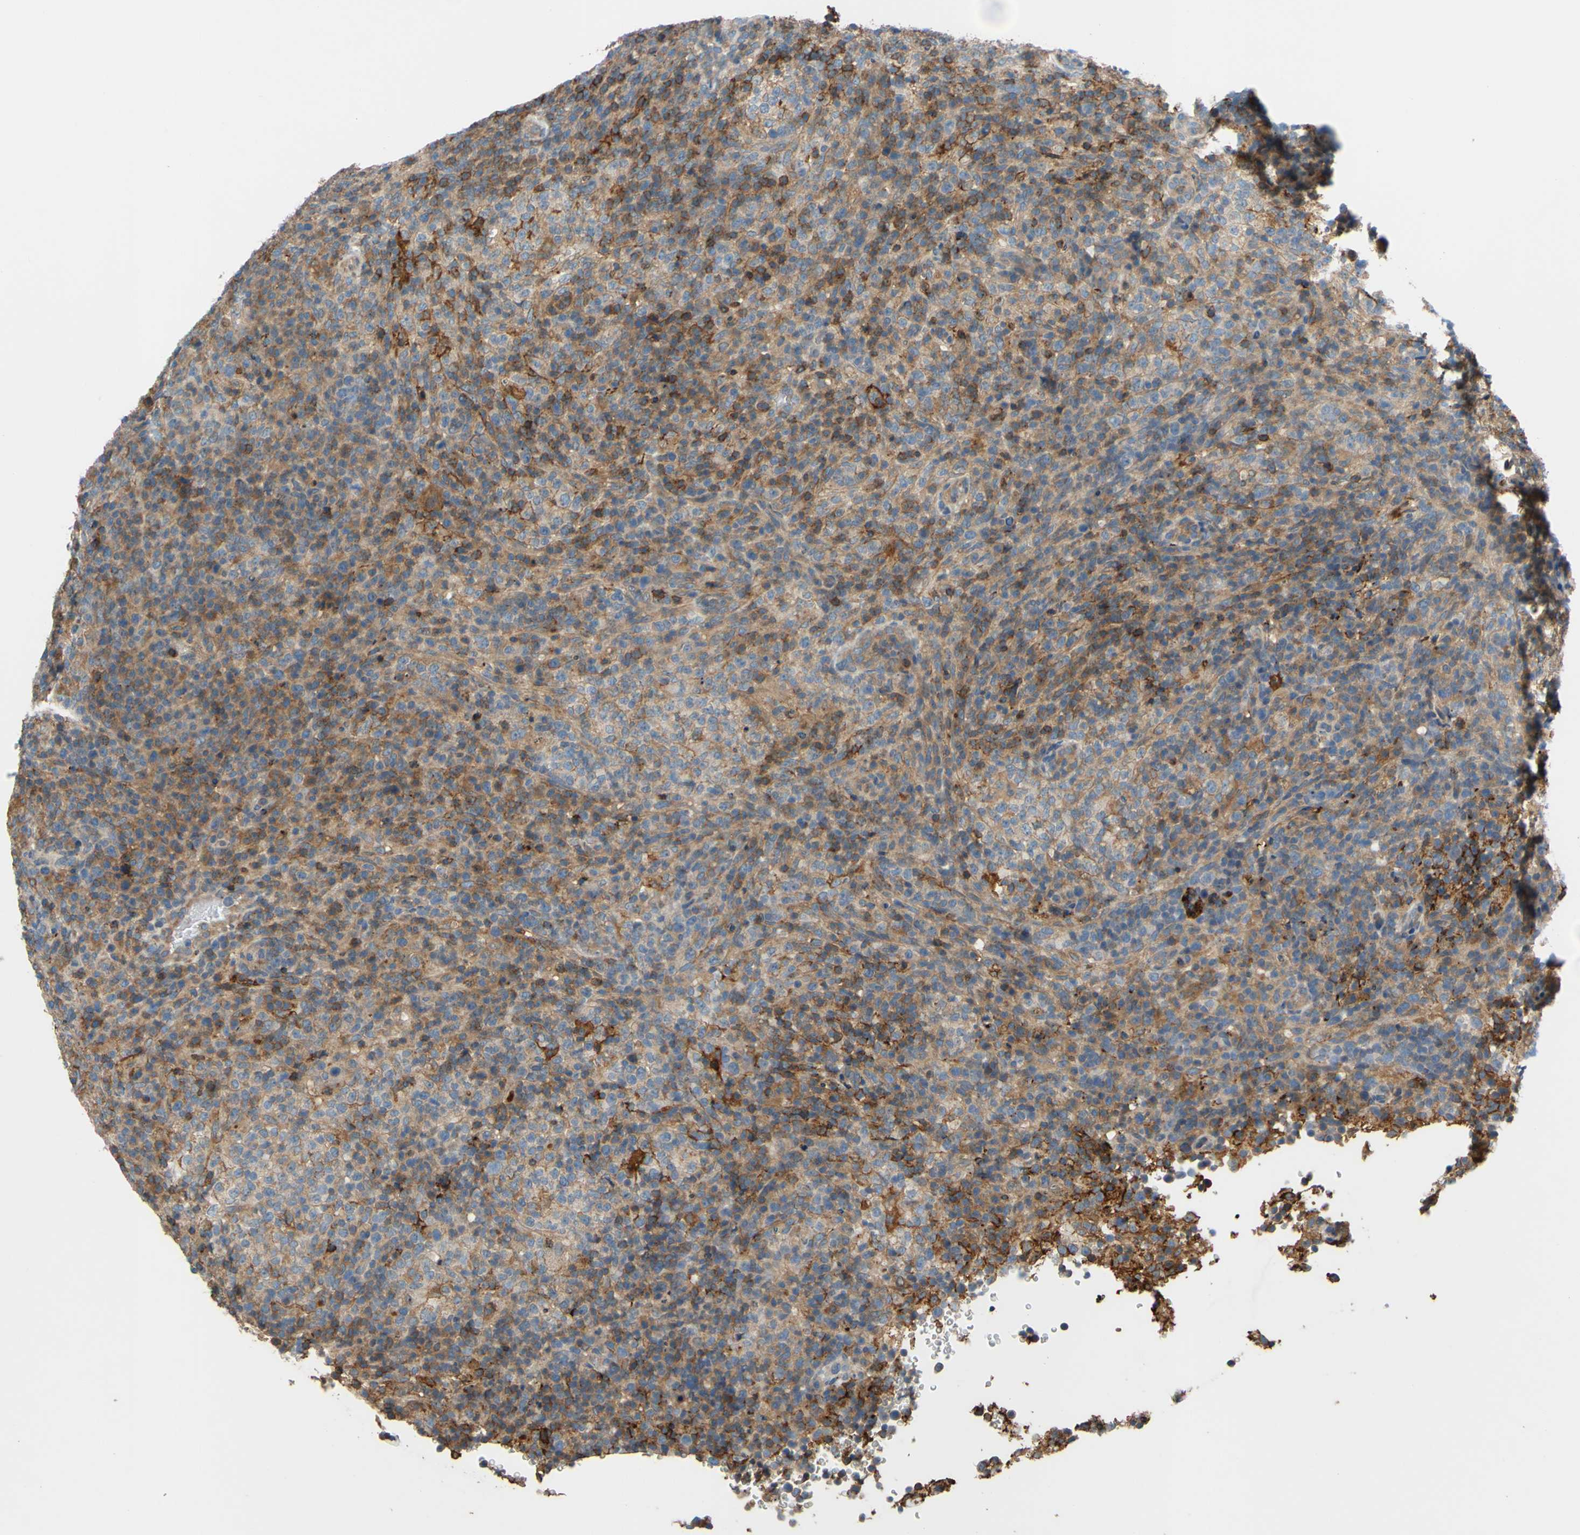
{"staining": {"intensity": "moderate", "quantity": "25%-75%", "location": "cytoplasmic/membranous"}, "tissue": "lymphoma", "cell_type": "Tumor cells", "image_type": "cancer", "snomed": [{"axis": "morphology", "description": "Malignant lymphoma, non-Hodgkin's type, High grade"}, {"axis": "topography", "description": "Lymph node"}], "caption": "Brown immunohistochemical staining in high-grade malignant lymphoma, non-Hodgkin's type shows moderate cytoplasmic/membranous staining in about 25%-75% of tumor cells.", "gene": "POR", "patient": {"sex": "female", "age": 76}}